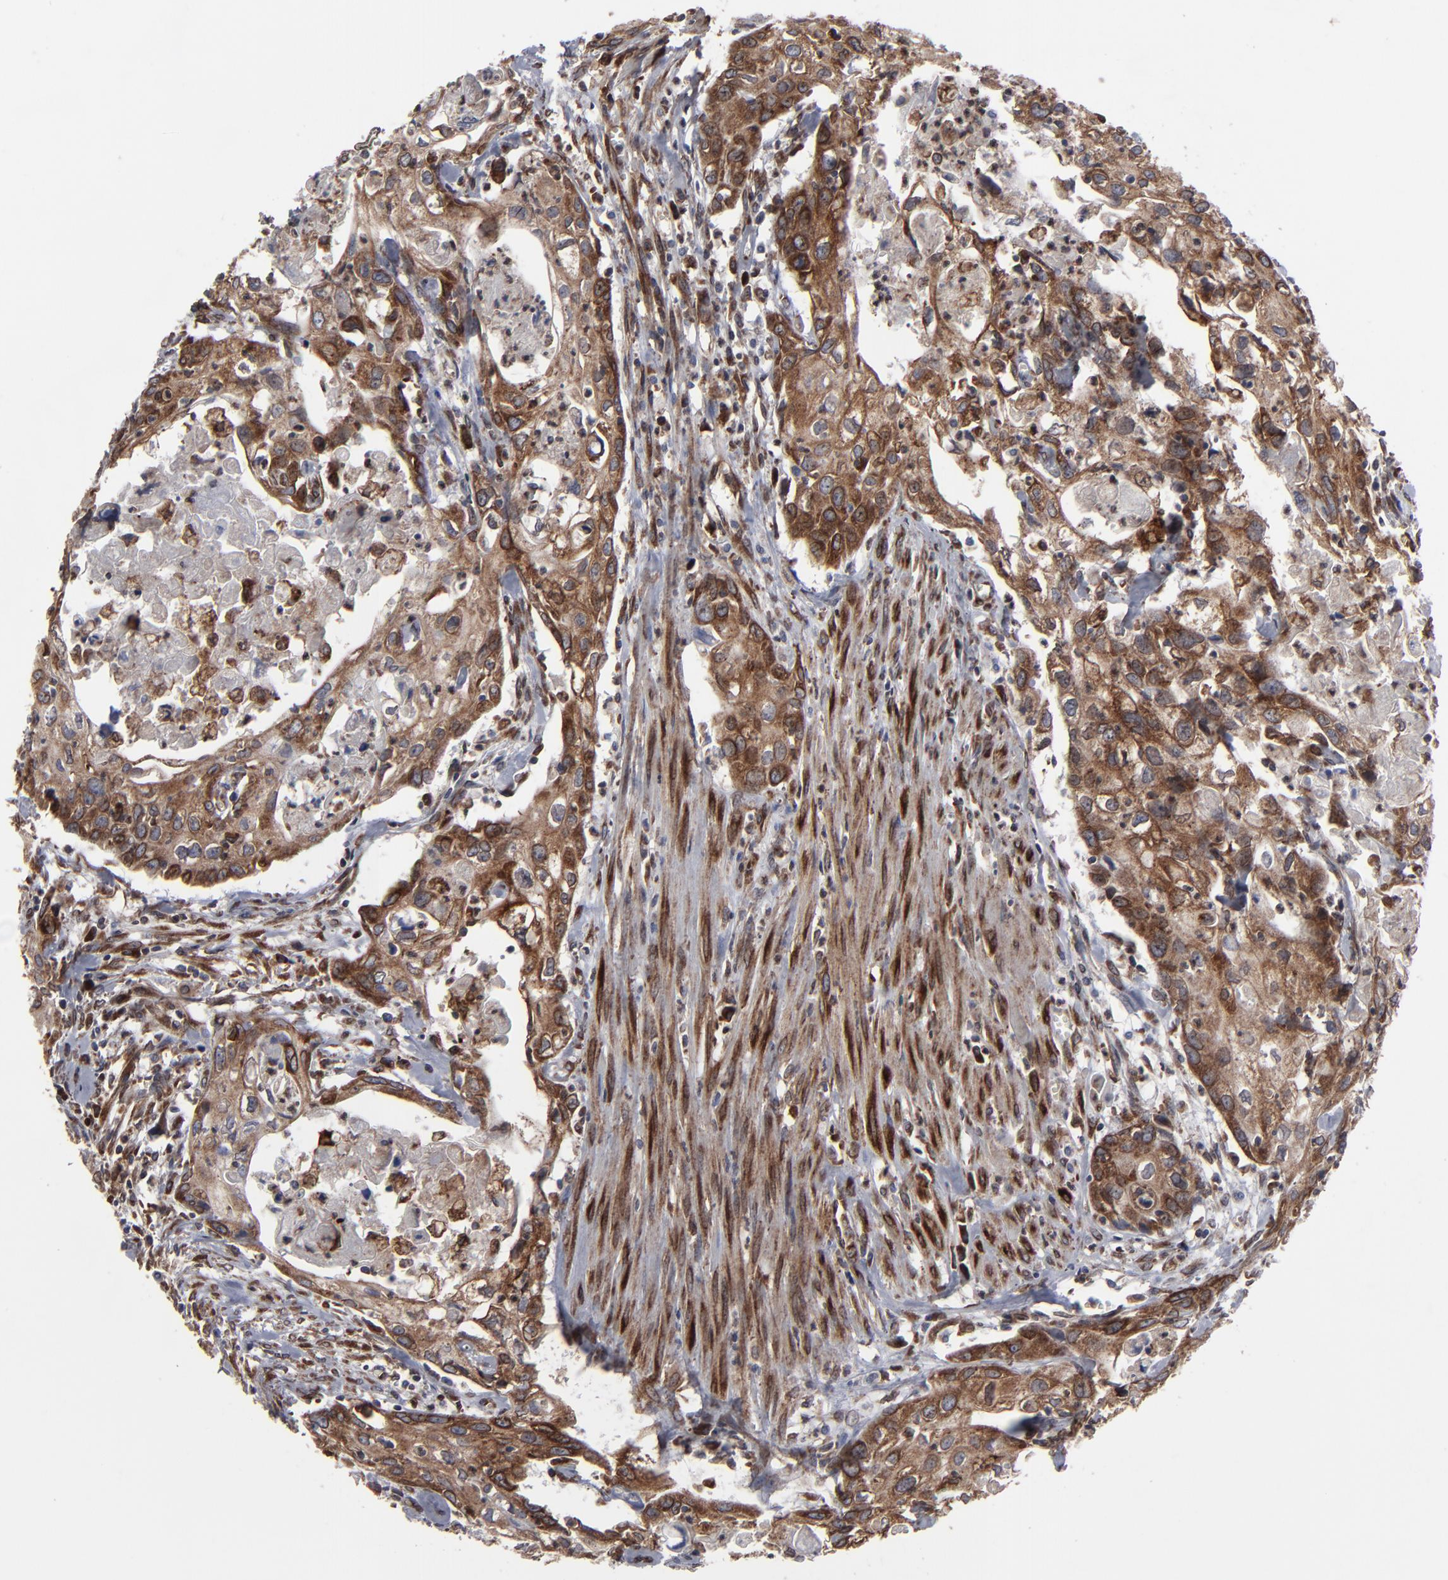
{"staining": {"intensity": "moderate", "quantity": ">75%", "location": "cytoplasmic/membranous"}, "tissue": "urothelial cancer", "cell_type": "Tumor cells", "image_type": "cancer", "snomed": [{"axis": "morphology", "description": "Urothelial carcinoma, High grade"}, {"axis": "topography", "description": "Urinary bladder"}], "caption": "Urothelial cancer stained with IHC shows moderate cytoplasmic/membranous expression in approximately >75% of tumor cells.", "gene": "CNIH1", "patient": {"sex": "male", "age": 54}}